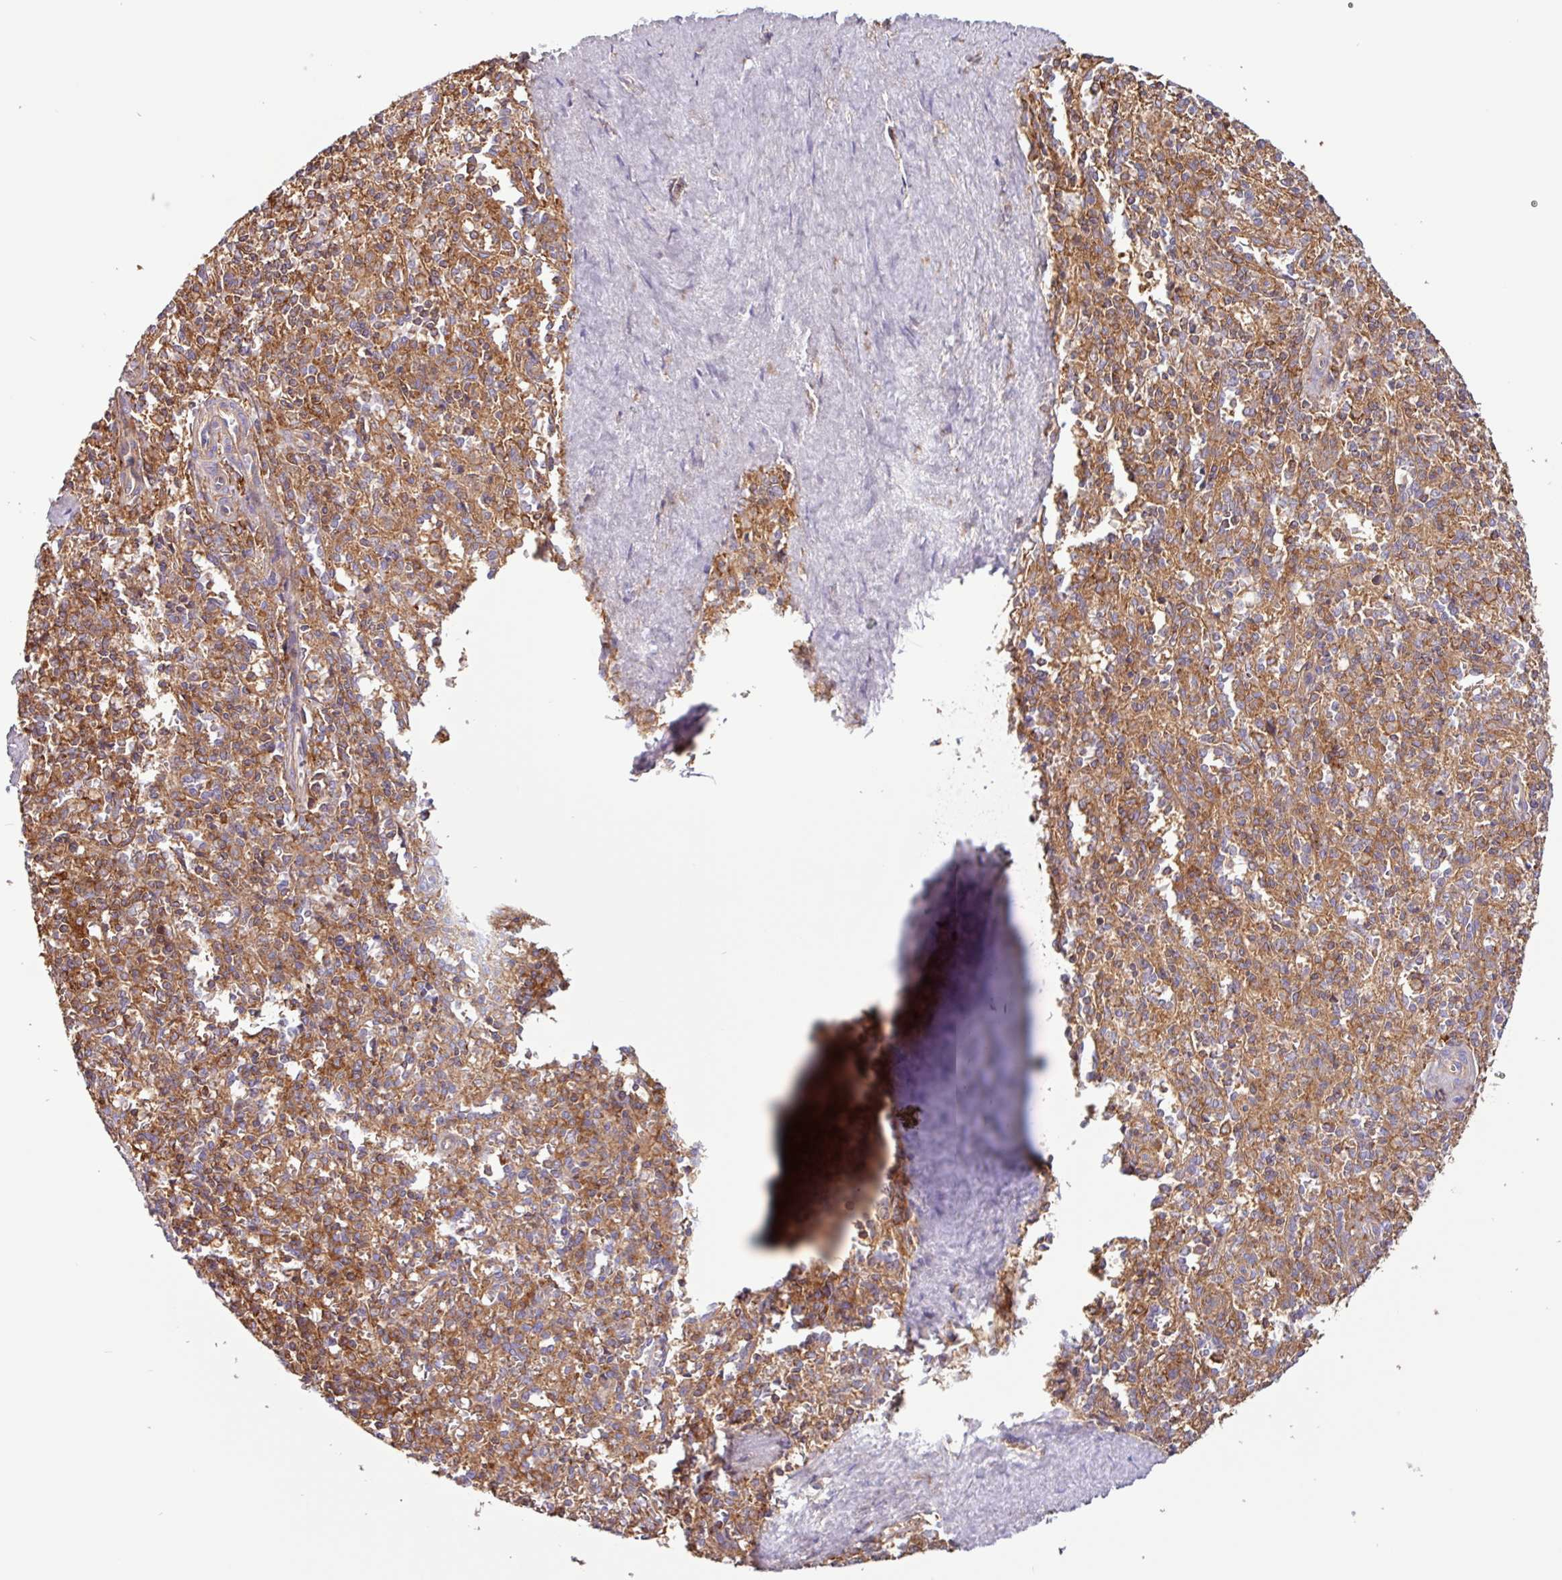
{"staining": {"intensity": "moderate", "quantity": "25%-75%", "location": "cytoplasmic/membranous"}, "tissue": "spleen", "cell_type": "Cells in red pulp", "image_type": "normal", "snomed": [{"axis": "morphology", "description": "Normal tissue, NOS"}, {"axis": "topography", "description": "Spleen"}], "caption": "Immunohistochemistry (IHC) of unremarkable spleen demonstrates medium levels of moderate cytoplasmic/membranous positivity in about 25%-75% of cells in red pulp. (DAB (3,3'-diaminobenzidine) IHC with brightfield microscopy, high magnification).", "gene": "ACTR3B", "patient": {"sex": "female", "age": 70}}